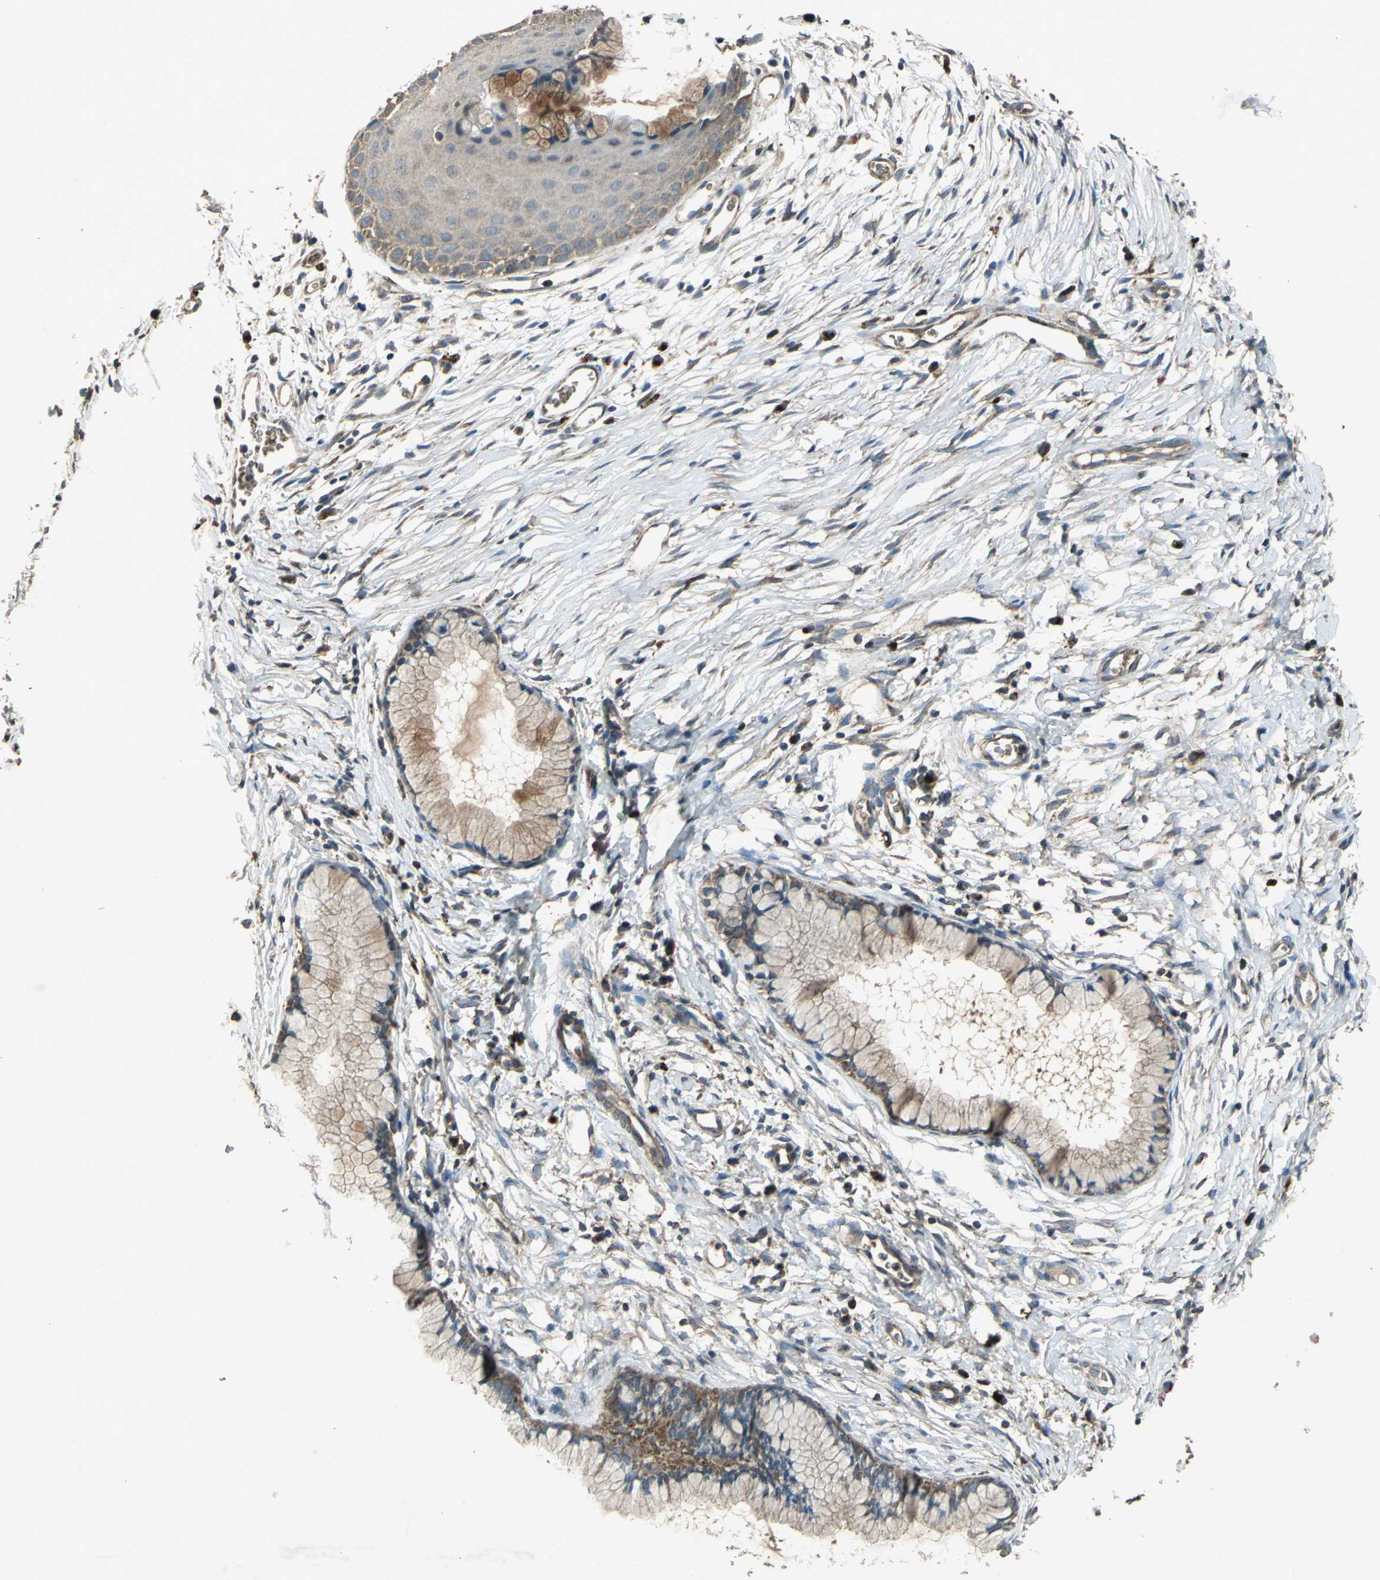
{"staining": {"intensity": "moderate", "quantity": ">75%", "location": "cytoplasmic/membranous"}, "tissue": "cervix", "cell_type": "Glandular cells", "image_type": "normal", "snomed": [{"axis": "morphology", "description": "Normal tissue, NOS"}, {"axis": "topography", "description": "Cervix"}], "caption": "Glandular cells exhibit medium levels of moderate cytoplasmic/membranous positivity in approximately >75% of cells in unremarkable human cervix. (DAB (3,3'-diaminobenzidine) = brown stain, brightfield microscopy at high magnification).", "gene": "POLRMT", "patient": {"sex": "female", "age": 39}}